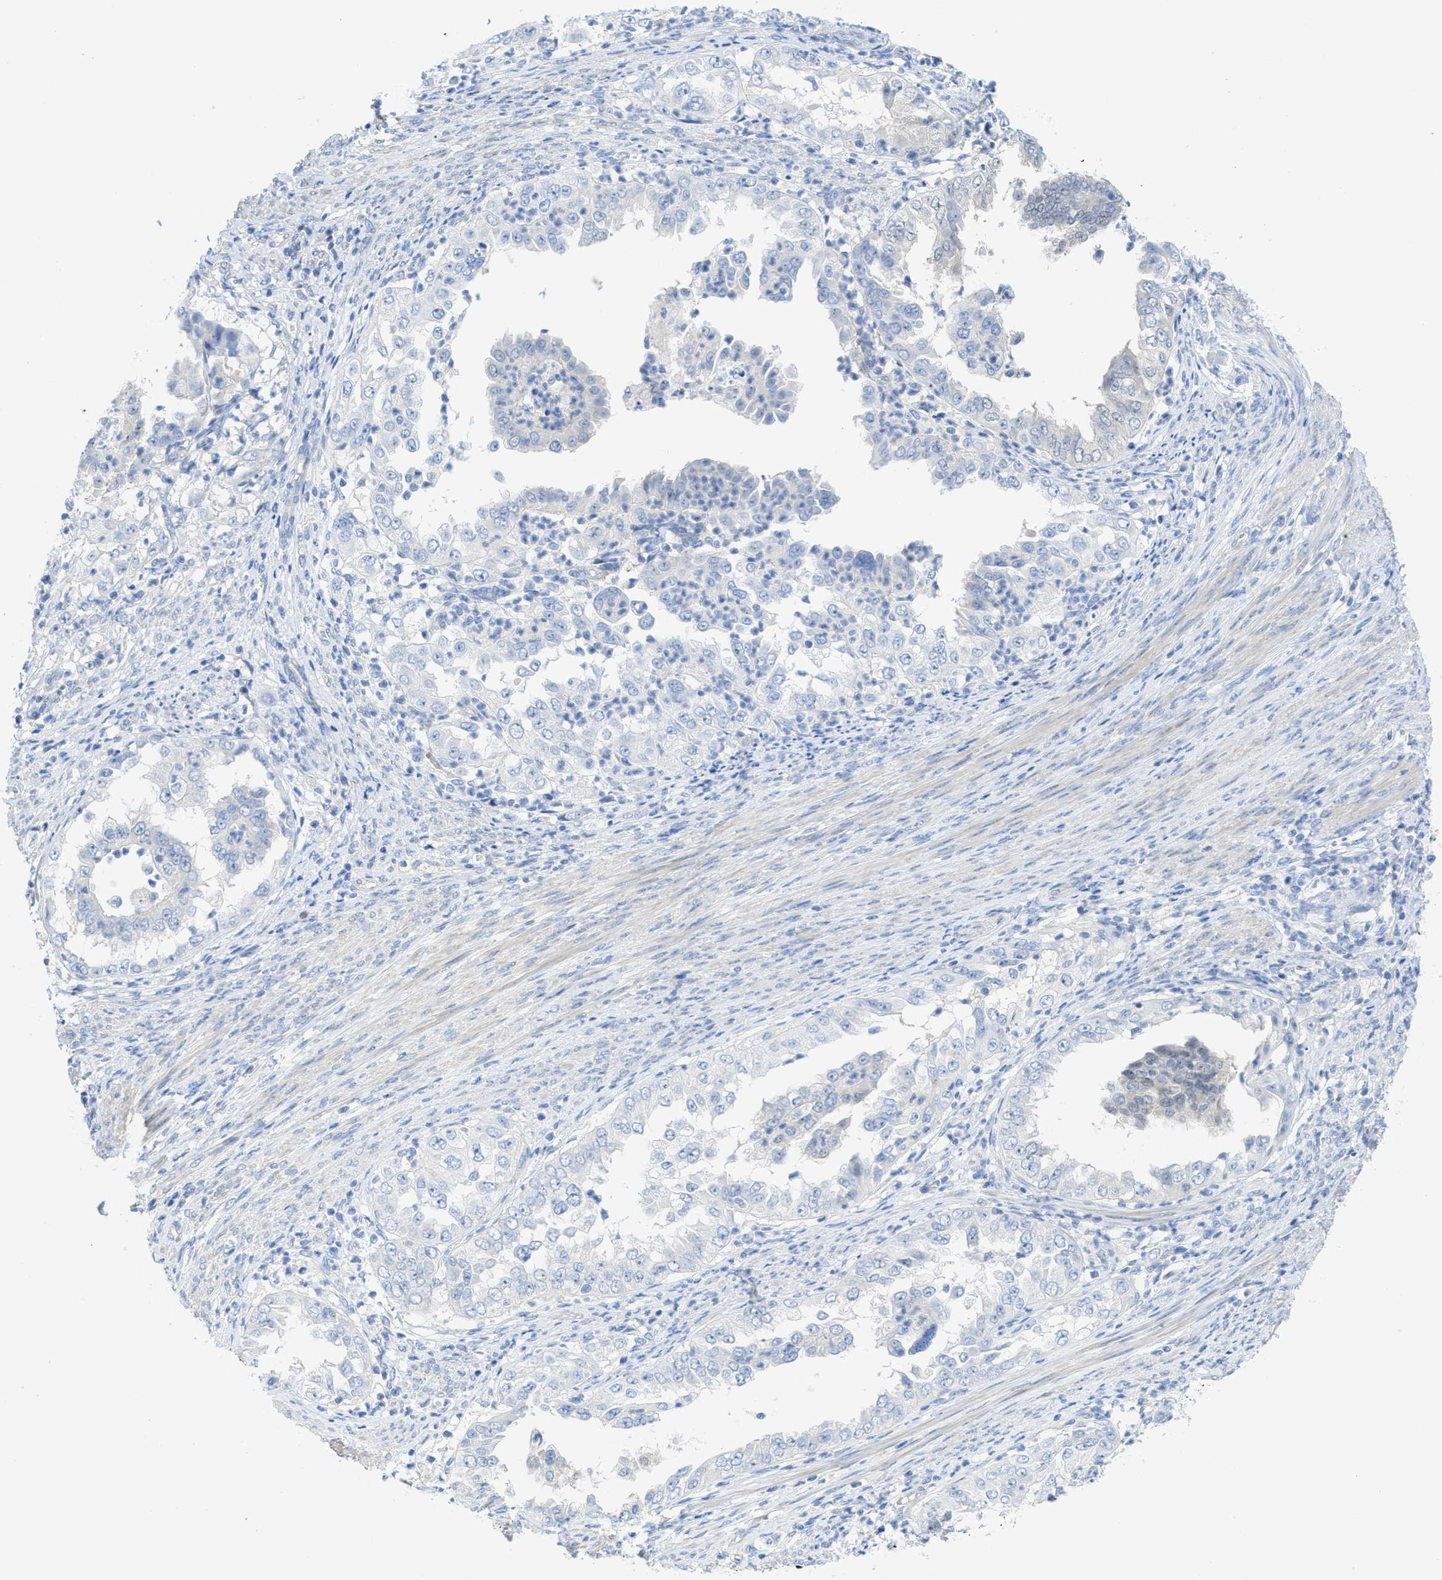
{"staining": {"intensity": "negative", "quantity": "none", "location": "none"}, "tissue": "endometrial cancer", "cell_type": "Tumor cells", "image_type": "cancer", "snomed": [{"axis": "morphology", "description": "Adenocarcinoma, NOS"}, {"axis": "topography", "description": "Endometrium"}], "caption": "Tumor cells show no significant protein positivity in endometrial cancer.", "gene": "MYL3", "patient": {"sex": "female", "age": 85}}